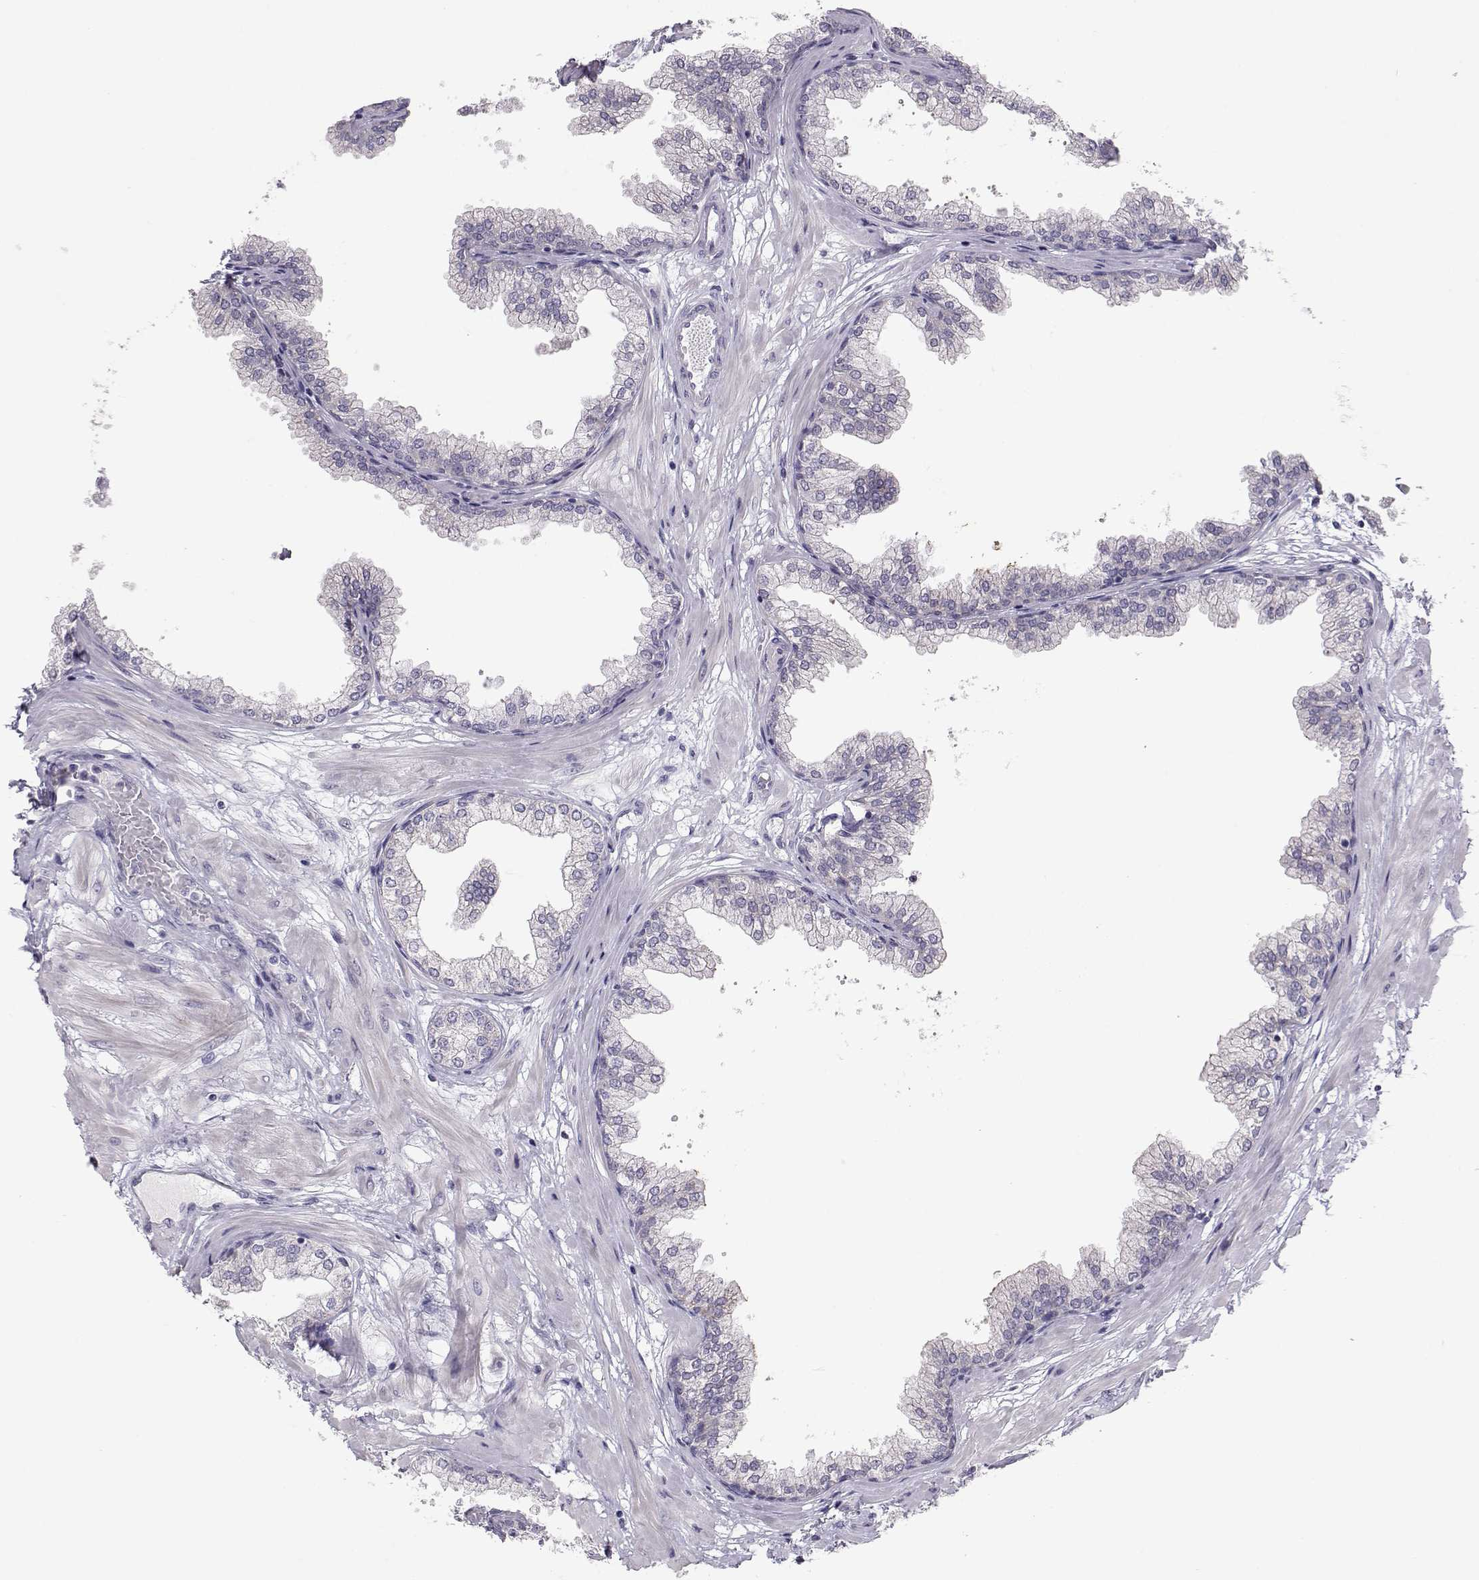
{"staining": {"intensity": "negative", "quantity": "none", "location": "none"}, "tissue": "prostate", "cell_type": "Glandular cells", "image_type": "normal", "snomed": [{"axis": "morphology", "description": "Normal tissue, NOS"}, {"axis": "topography", "description": "Prostate"}], "caption": "Prostate was stained to show a protein in brown. There is no significant positivity in glandular cells. (Immunohistochemistry, brightfield microscopy, high magnification).", "gene": "NPVF", "patient": {"sex": "male", "age": 37}}